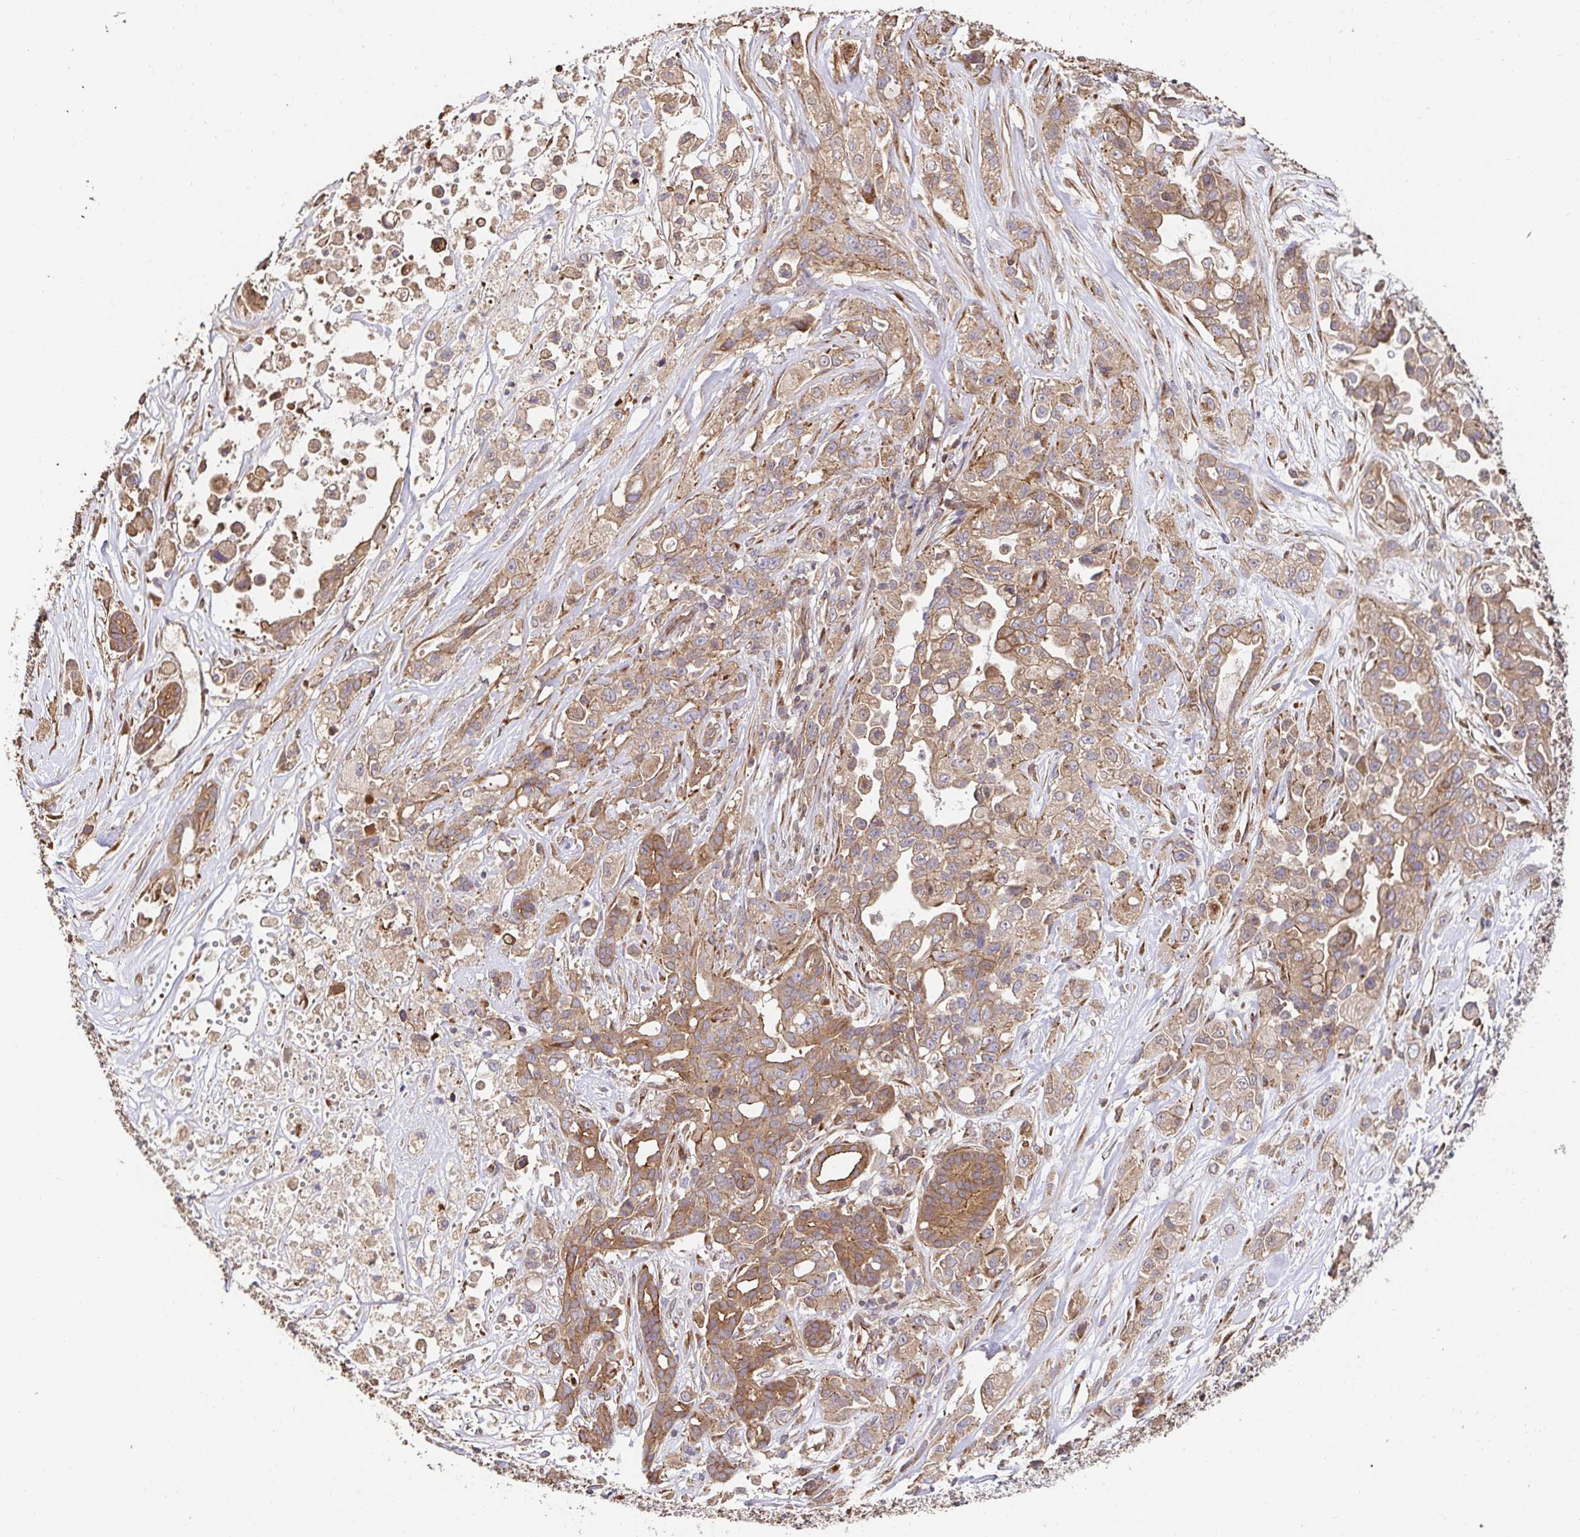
{"staining": {"intensity": "moderate", "quantity": ">75%", "location": "cytoplasmic/membranous"}, "tissue": "pancreatic cancer", "cell_type": "Tumor cells", "image_type": "cancer", "snomed": [{"axis": "morphology", "description": "Adenocarcinoma, NOS"}, {"axis": "topography", "description": "Pancreas"}], "caption": "Moderate cytoplasmic/membranous expression for a protein is seen in about >75% of tumor cells of pancreatic cancer (adenocarcinoma) using immunohistochemistry (IHC).", "gene": "APBB1", "patient": {"sex": "male", "age": 44}}